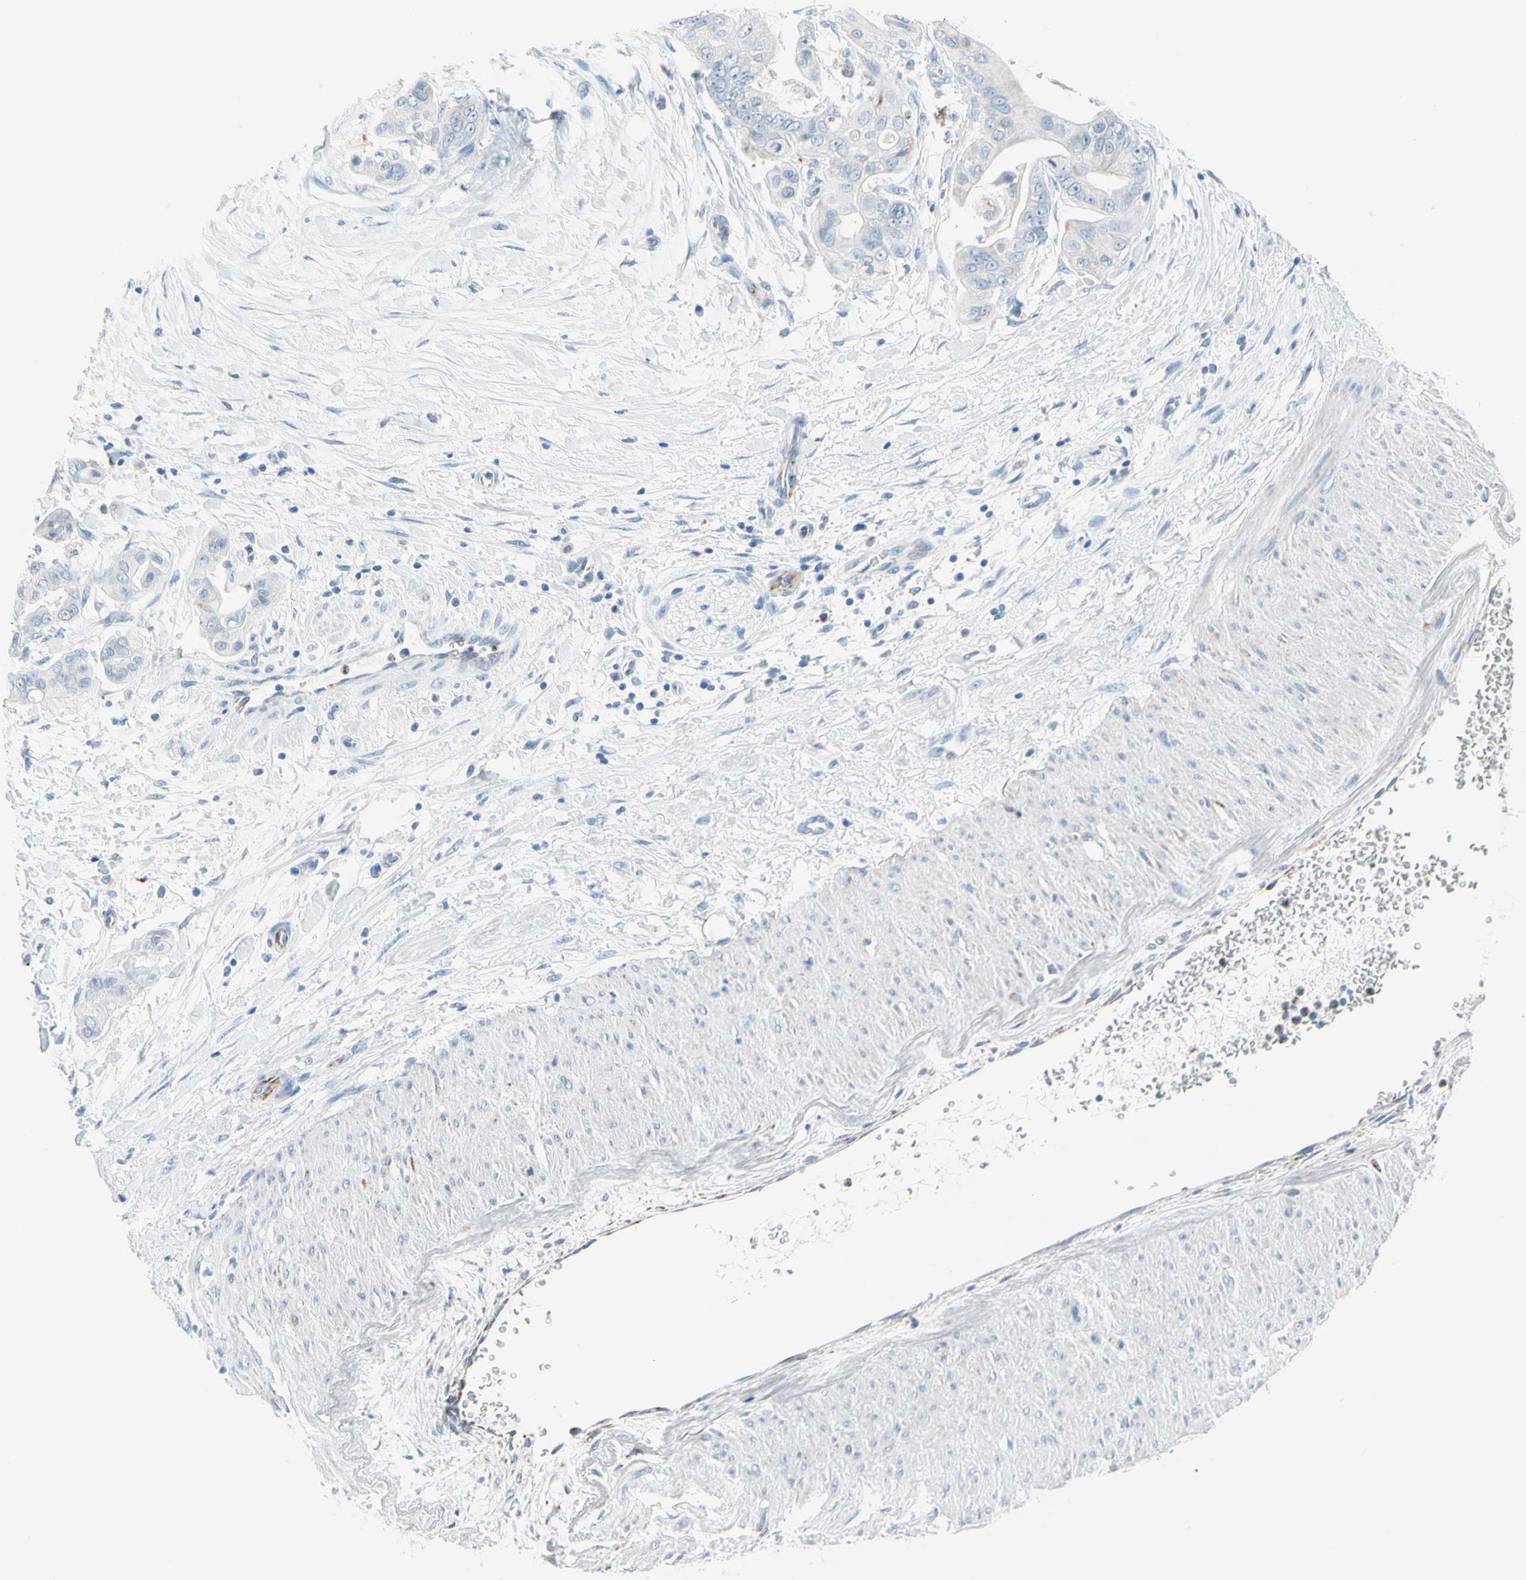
{"staining": {"intensity": "negative", "quantity": "none", "location": "none"}, "tissue": "pancreatic cancer", "cell_type": "Tumor cells", "image_type": "cancer", "snomed": [{"axis": "morphology", "description": "Adenocarcinoma, NOS"}, {"axis": "topography", "description": "Pancreas"}], "caption": "There is no significant staining in tumor cells of pancreatic cancer (adenocarcinoma).", "gene": "CYSLTR1", "patient": {"sex": "female", "age": 75}}